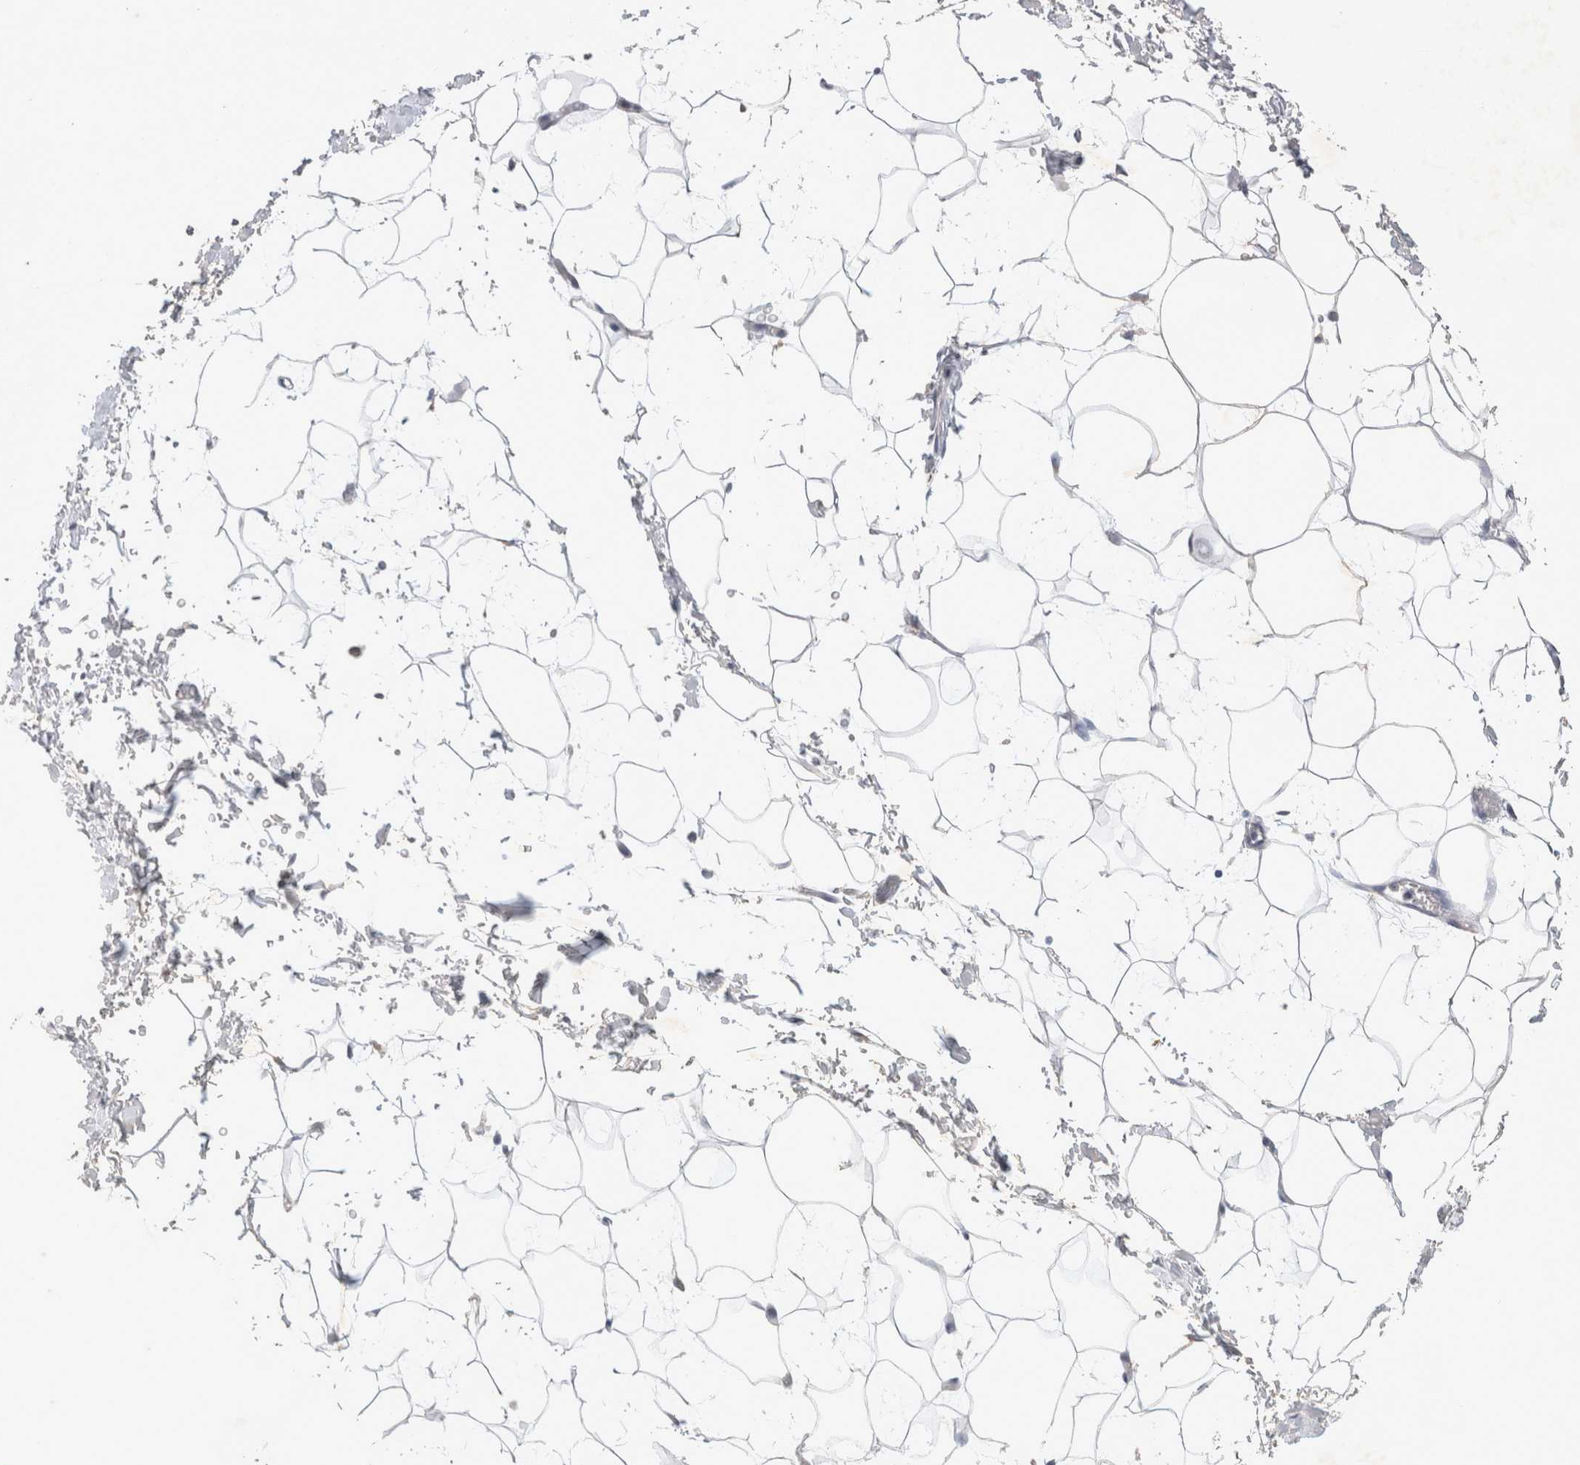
{"staining": {"intensity": "negative", "quantity": "none", "location": "none"}, "tissue": "adipose tissue", "cell_type": "Adipocytes", "image_type": "normal", "snomed": [{"axis": "morphology", "description": "Normal tissue, NOS"}, {"axis": "topography", "description": "Soft tissue"}], "caption": "The image exhibits no significant staining in adipocytes of adipose tissue. (Brightfield microscopy of DAB (3,3'-diaminobenzidine) immunohistochemistry (IHC) at high magnification).", "gene": "NEDD4L", "patient": {"sex": "male", "age": 72}}